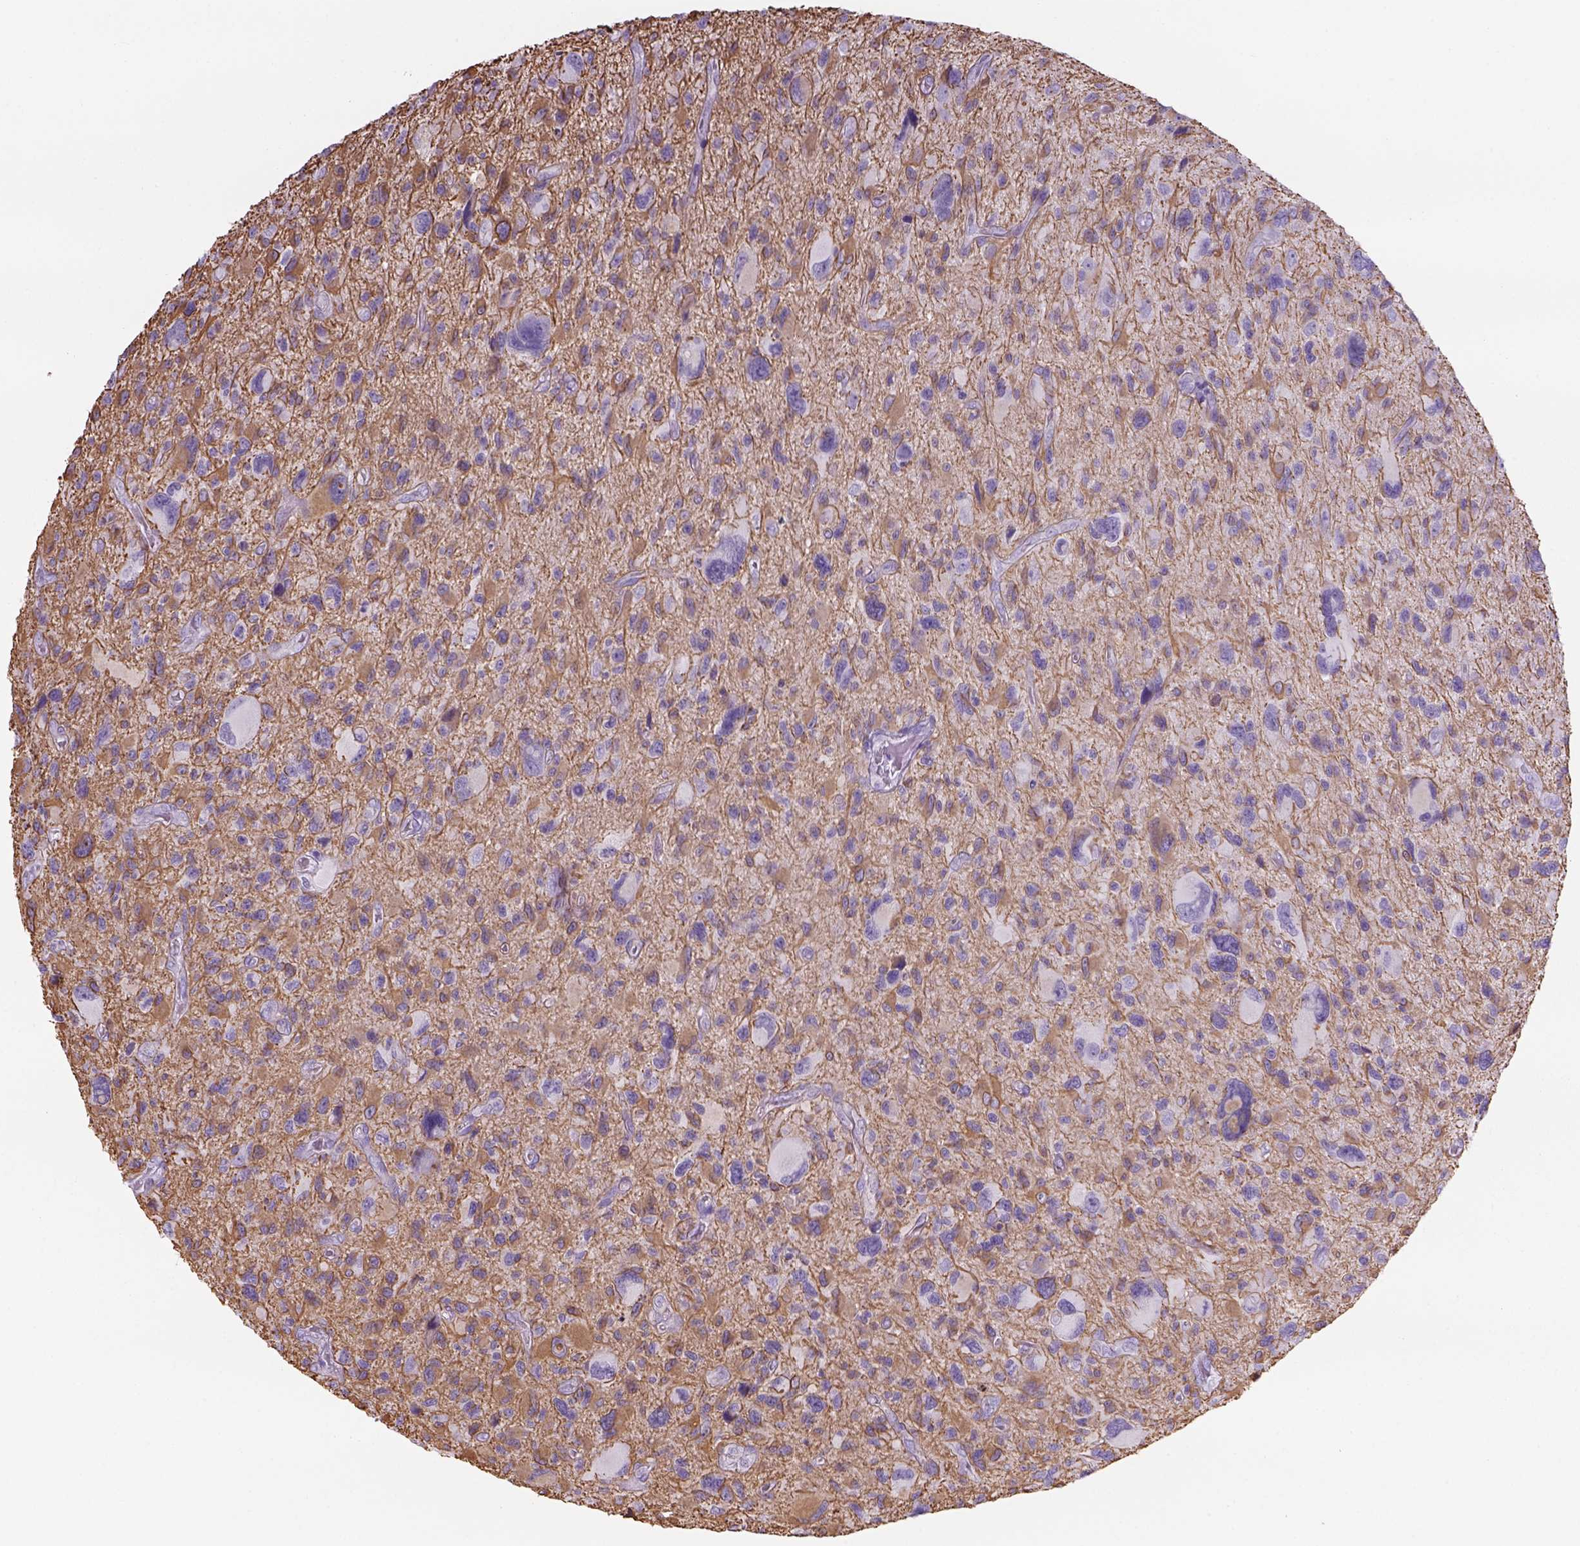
{"staining": {"intensity": "weak", "quantity": "<25%", "location": "cytoplasmic/membranous"}, "tissue": "glioma", "cell_type": "Tumor cells", "image_type": "cancer", "snomed": [{"axis": "morphology", "description": "Glioma, malignant, NOS"}, {"axis": "morphology", "description": "Glioma, malignant, High grade"}, {"axis": "topography", "description": "Brain"}], "caption": "Immunohistochemical staining of glioma (malignant) shows no significant staining in tumor cells.", "gene": "TENM4", "patient": {"sex": "female", "age": 71}}